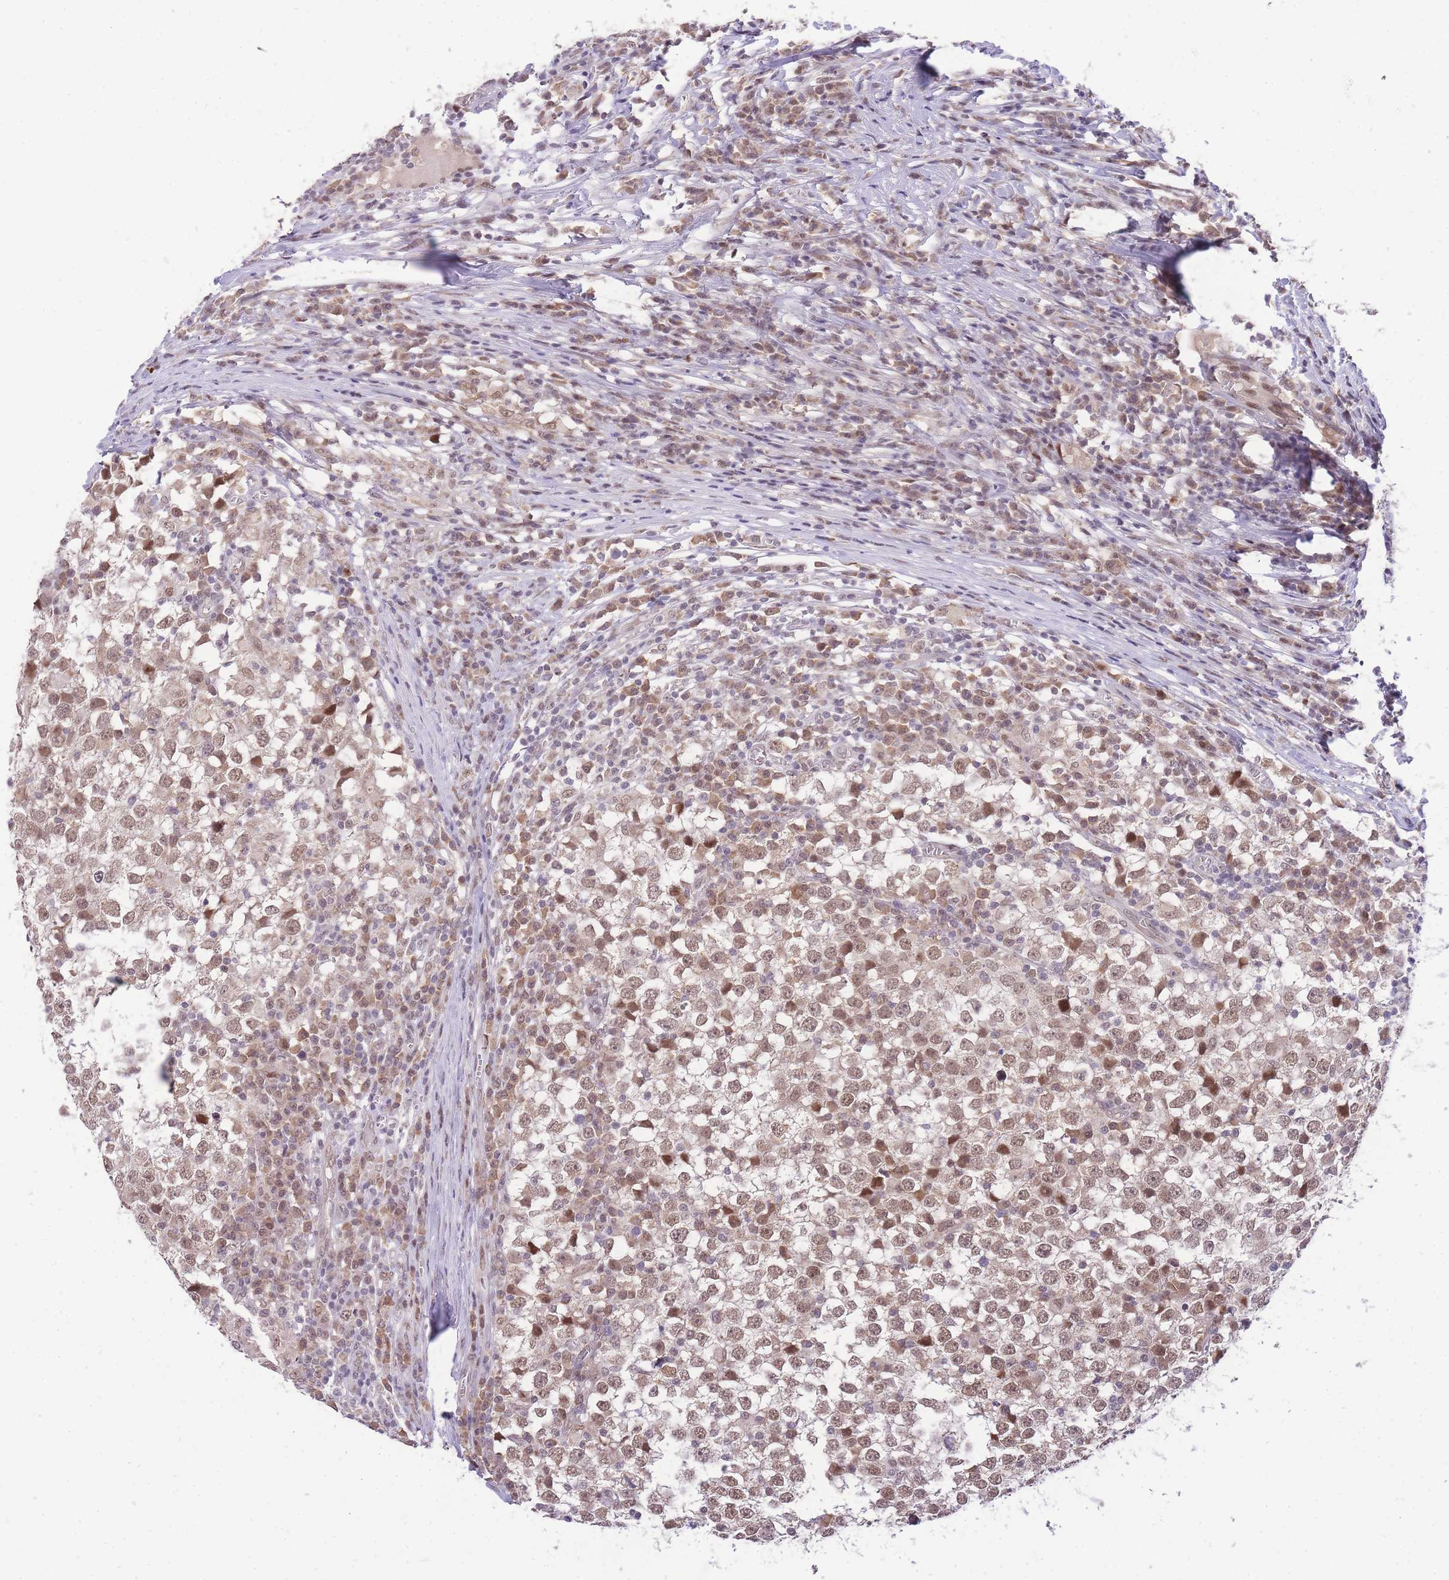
{"staining": {"intensity": "moderate", "quantity": ">75%", "location": "cytoplasmic/membranous,nuclear"}, "tissue": "testis cancer", "cell_type": "Tumor cells", "image_type": "cancer", "snomed": [{"axis": "morphology", "description": "Seminoma, NOS"}, {"axis": "topography", "description": "Testis"}], "caption": "Protein analysis of testis seminoma tissue displays moderate cytoplasmic/membranous and nuclear positivity in approximately >75% of tumor cells. Immunohistochemistry stains the protein of interest in brown and the nuclei are stained blue.", "gene": "PUS10", "patient": {"sex": "male", "age": 65}}